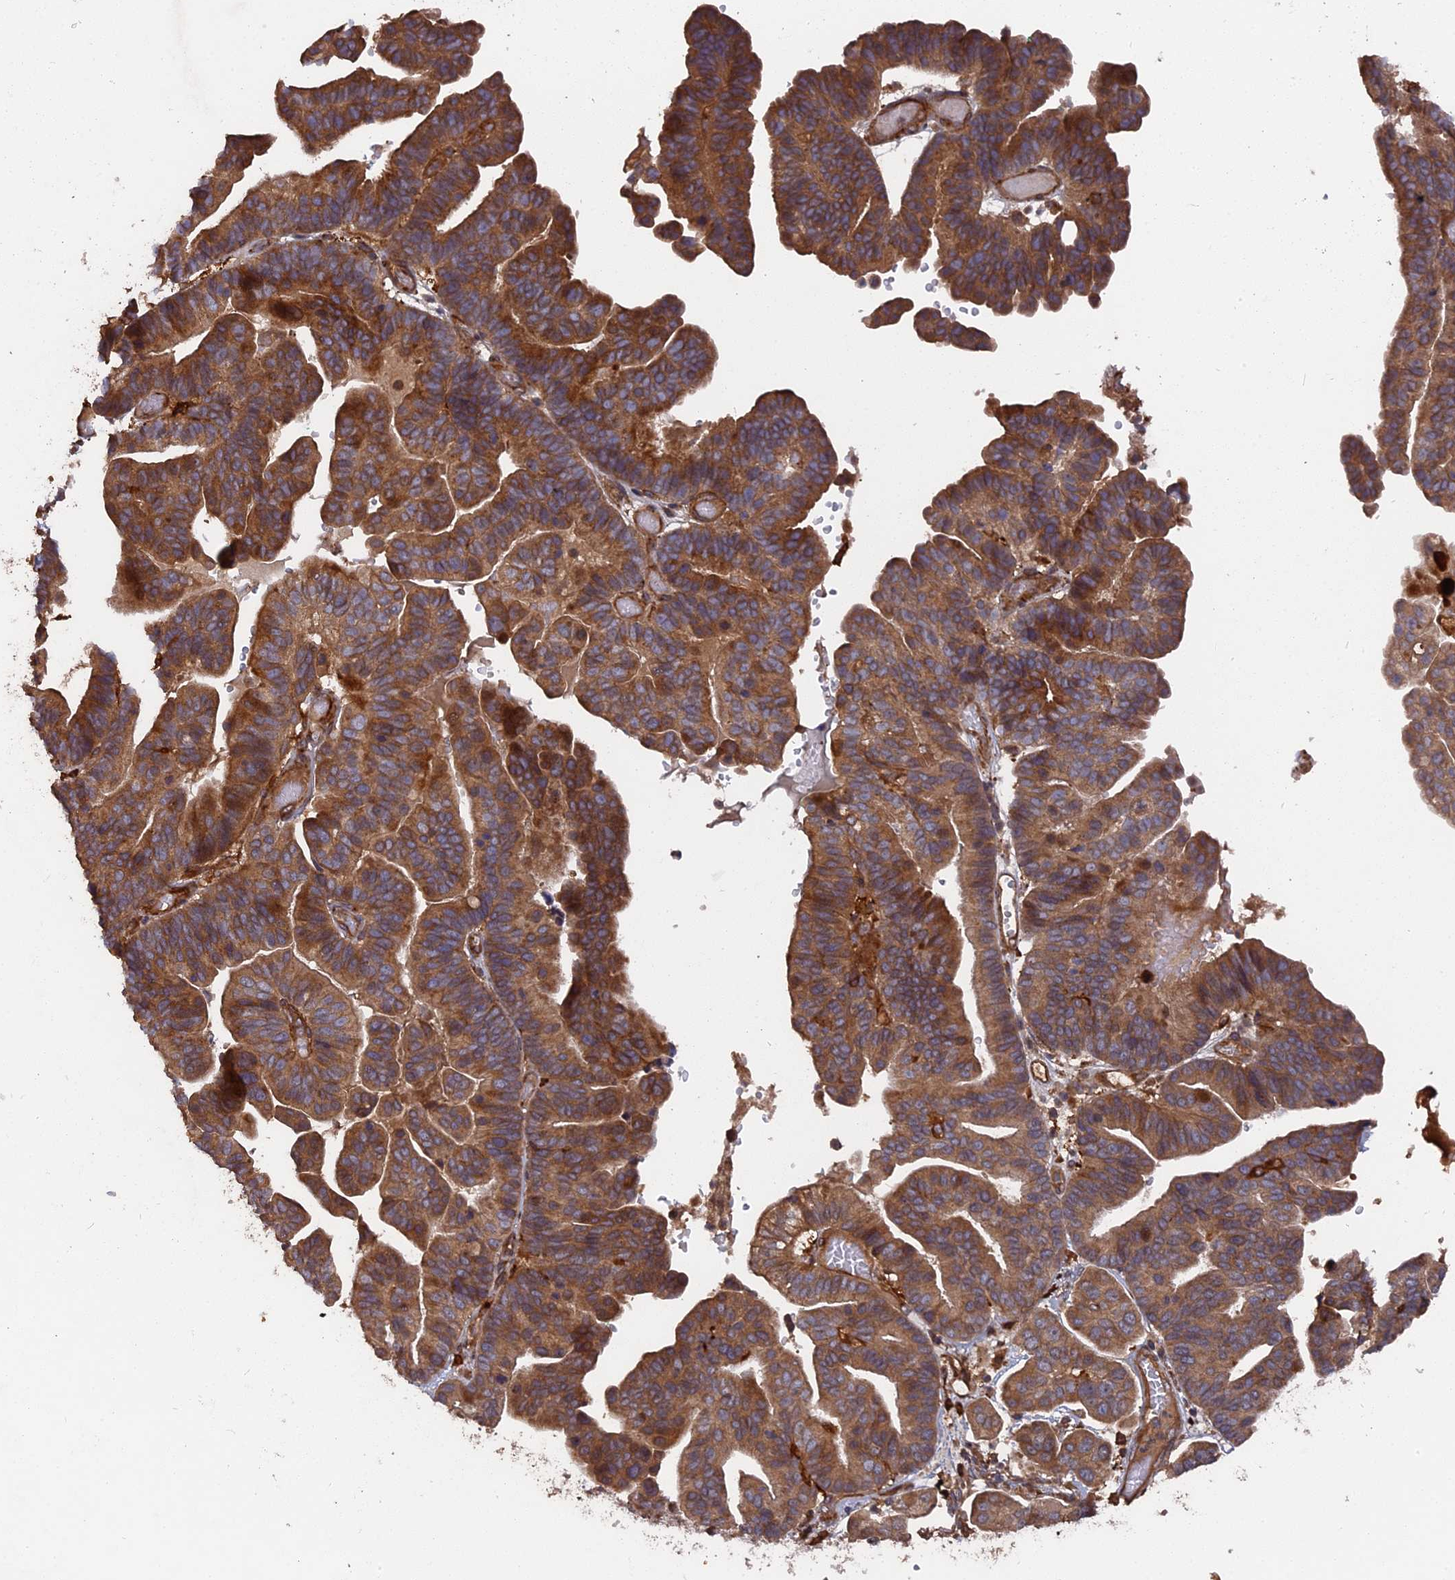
{"staining": {"intensity": "moderate", "quantity": ">75%", "location": "cytoplasmic/membranous"}, "tissue": "ovarian cancer", "cell_type": "Tumor cells", "image_type": "cancer", "snomed": [{"axis": "morphology", "description": "Cystadenocarcinoma, serous, NOS"}, {"axis": "topography", "description": "Ovary"}], "caption": "An image of human serous cystadenocarcinoma (ovarian) stained for a protein demonstrates moderate cytoplasmic/membranous brown staining in tumor cells.", "gene": "DEF8", "patient": {"sex": "female", "age": 56}}